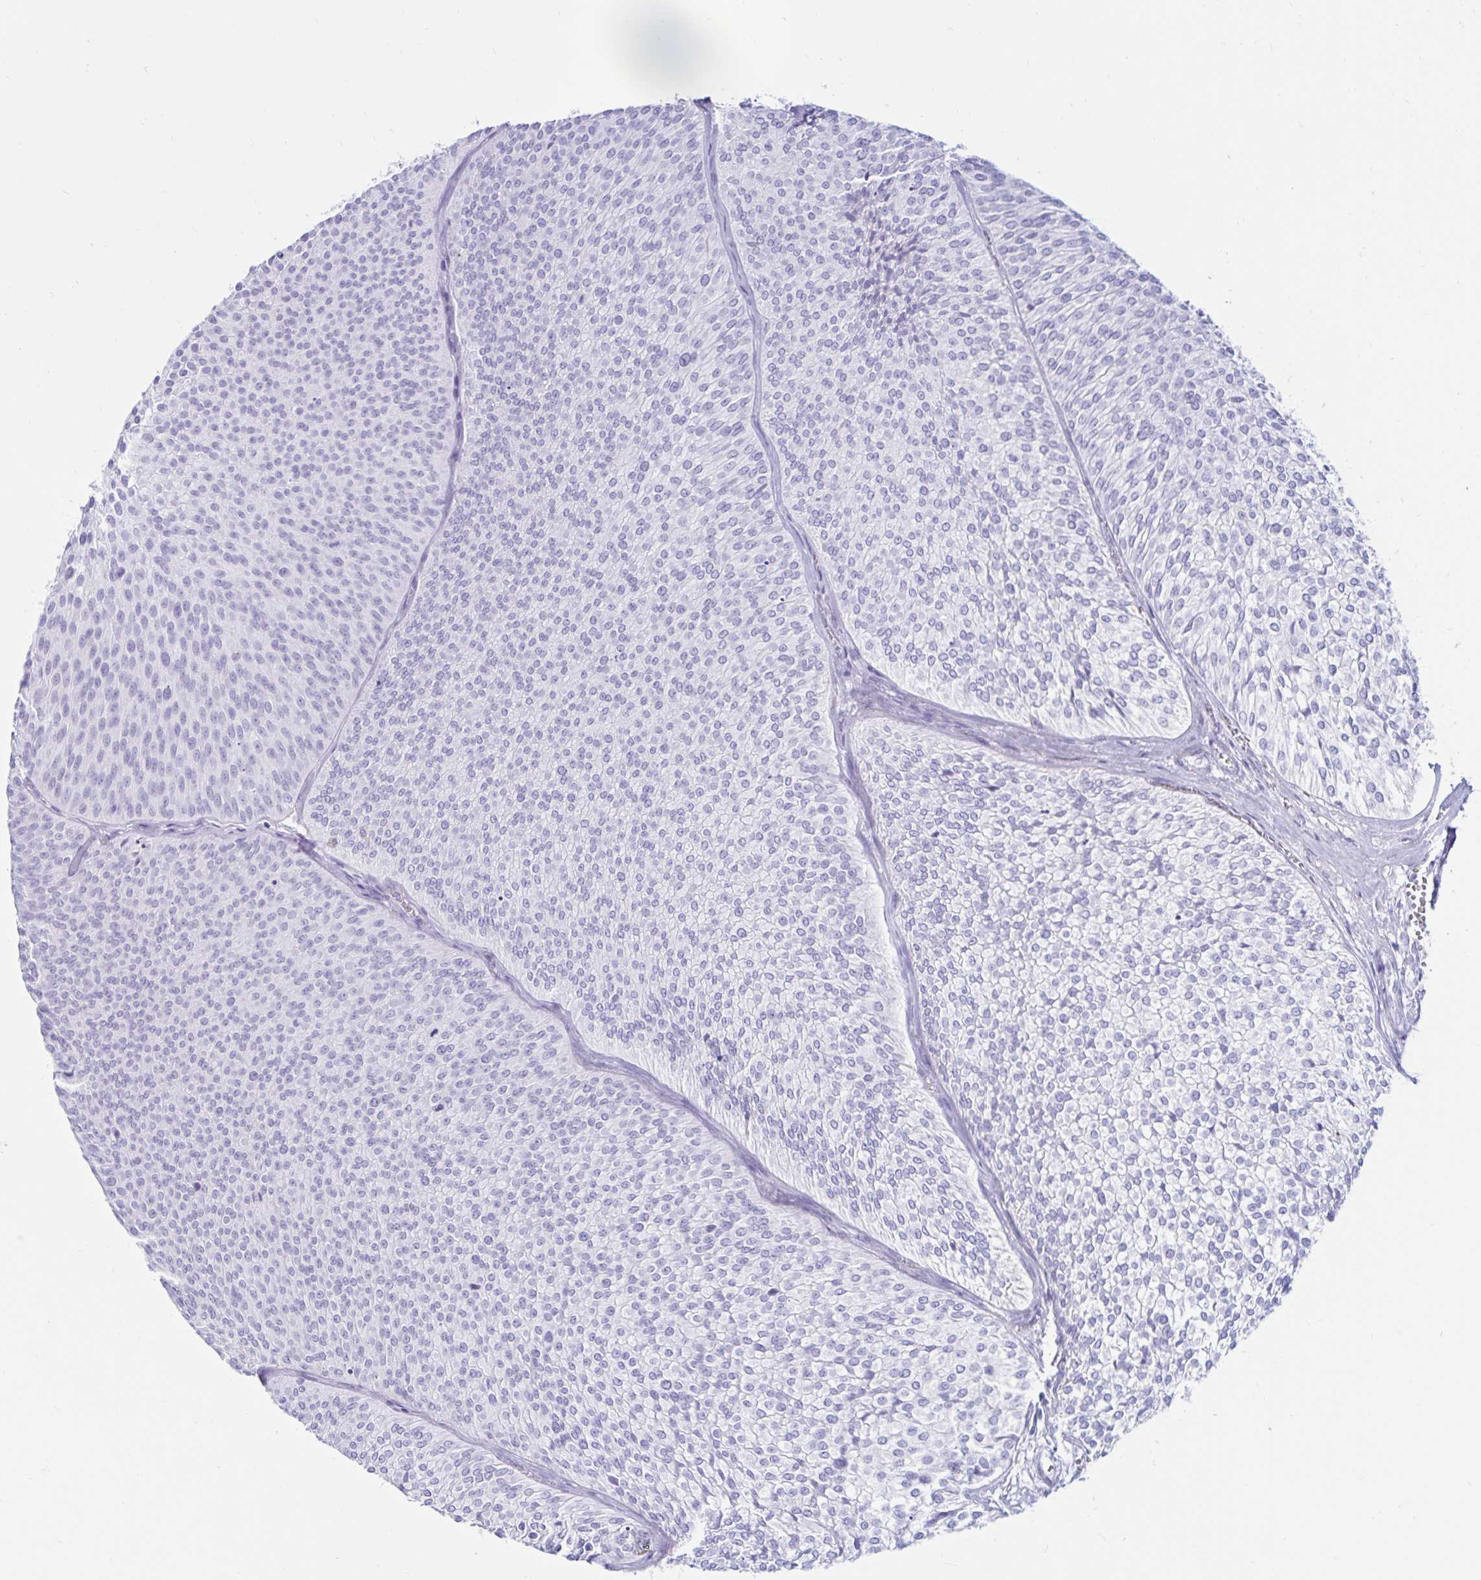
{"staining": {"intensity": "negative", "quantity": "none", "location": "none"}, "tissue": "urothelial cancer", "cell_type": "Tumor cells", "image_type": "cancer", "snomed": [{"axis": "morphology", "description": "Urothelial carcinoma, Low grade"}, {"axis": "topography", "description": "Urinary bladder"}], "caption": "The IHC photomicrograph has no significant positivity in tumor cells of urothelial cancer tissue.", "gene": "BEST1", "patient": {"sex": "male", "age": 91}}